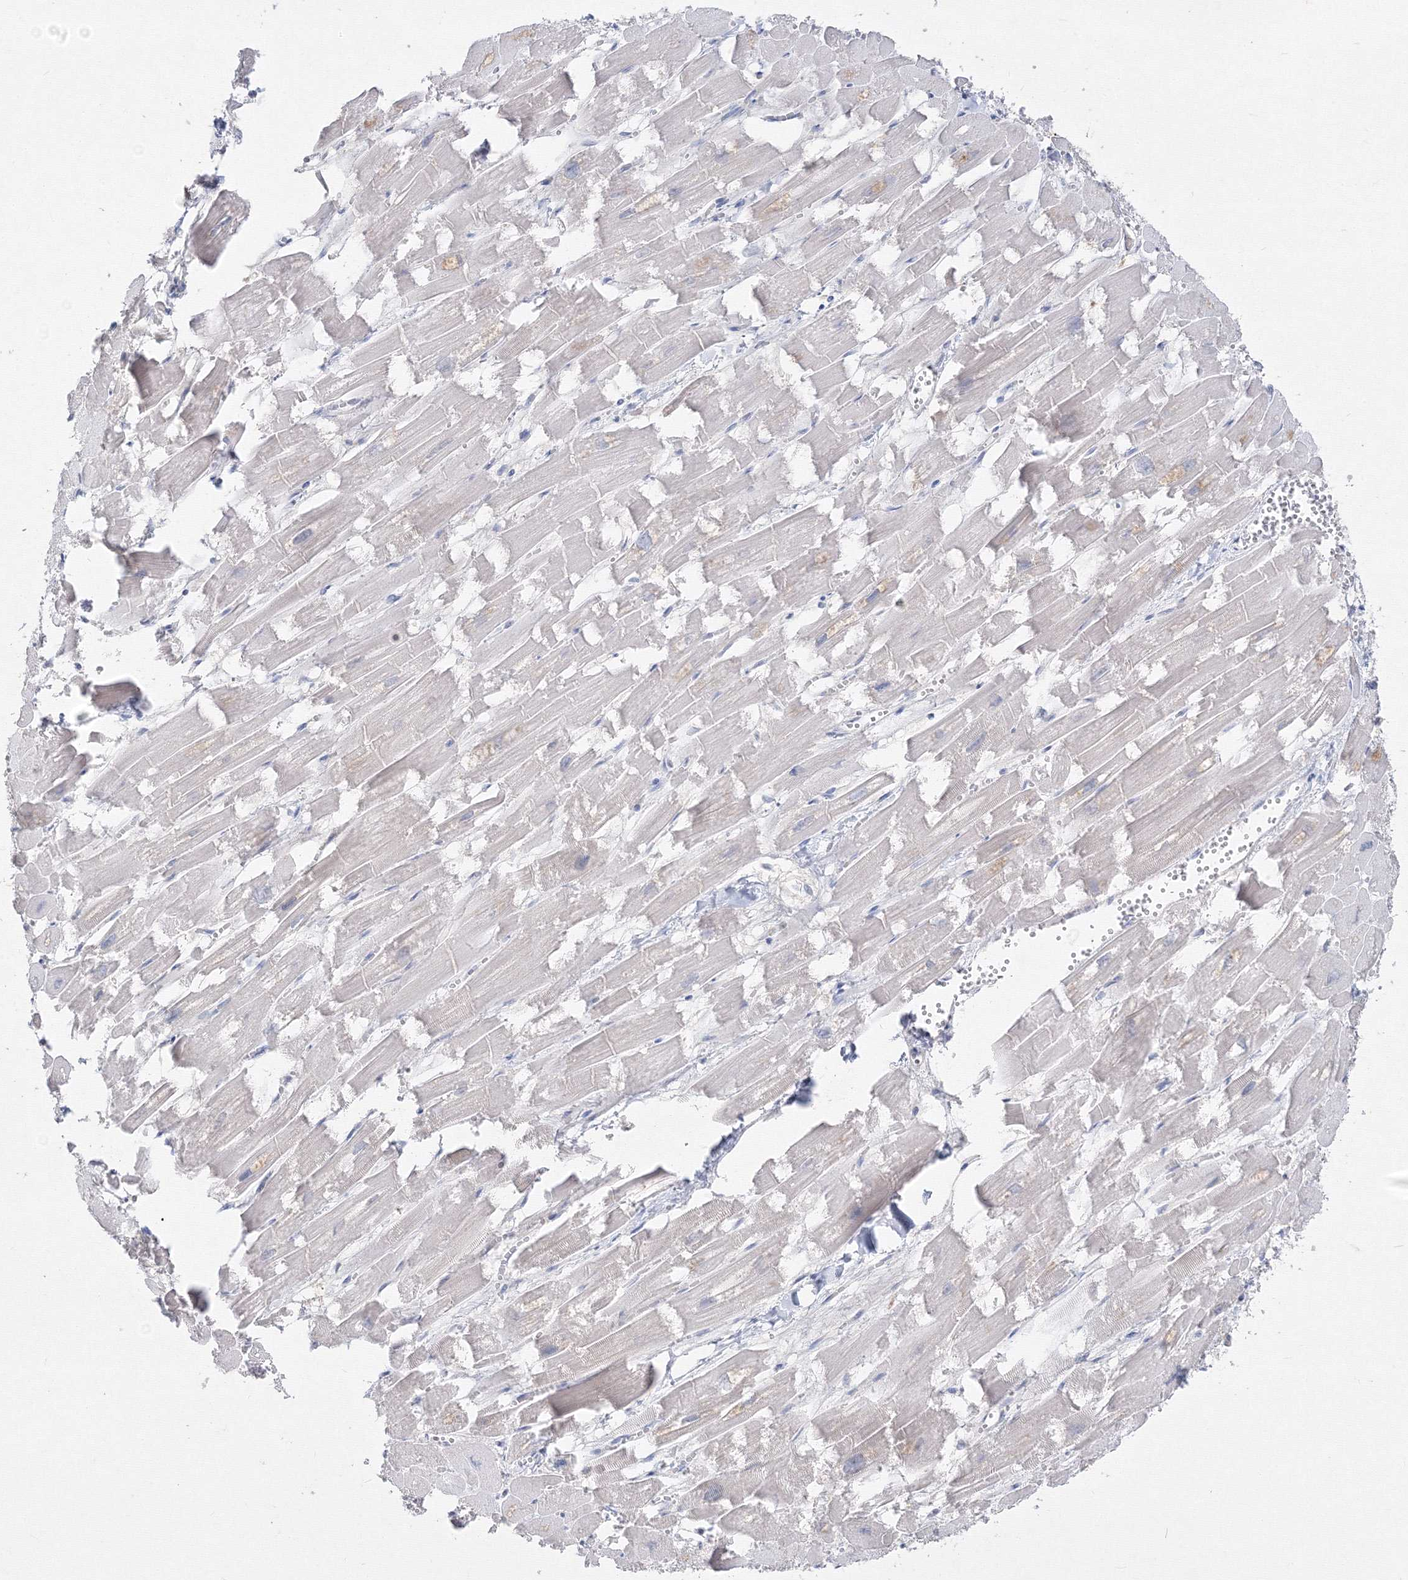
{"staining": {"intensity": "negative", "quantity": "none", "location": "none"}, "tissue": "heart muscle", "cell_type": "Cardiomyocytes", "image_type": "normal", "snomed": [{"axis": "morphology", "description": "Normal tissue, NOS"}, {"axis": "topography", "description": "Heart"}], "caption": "A histopathology image of heart muscle stained for a protein exhibits no brown staining in cardiomyocytes. (DAB immunohistochemistry (IHC) visualized using brightfield microscopy, high magnification).", "gene": "FBXL8", "patient": {"sex": "male", "age": 54}}